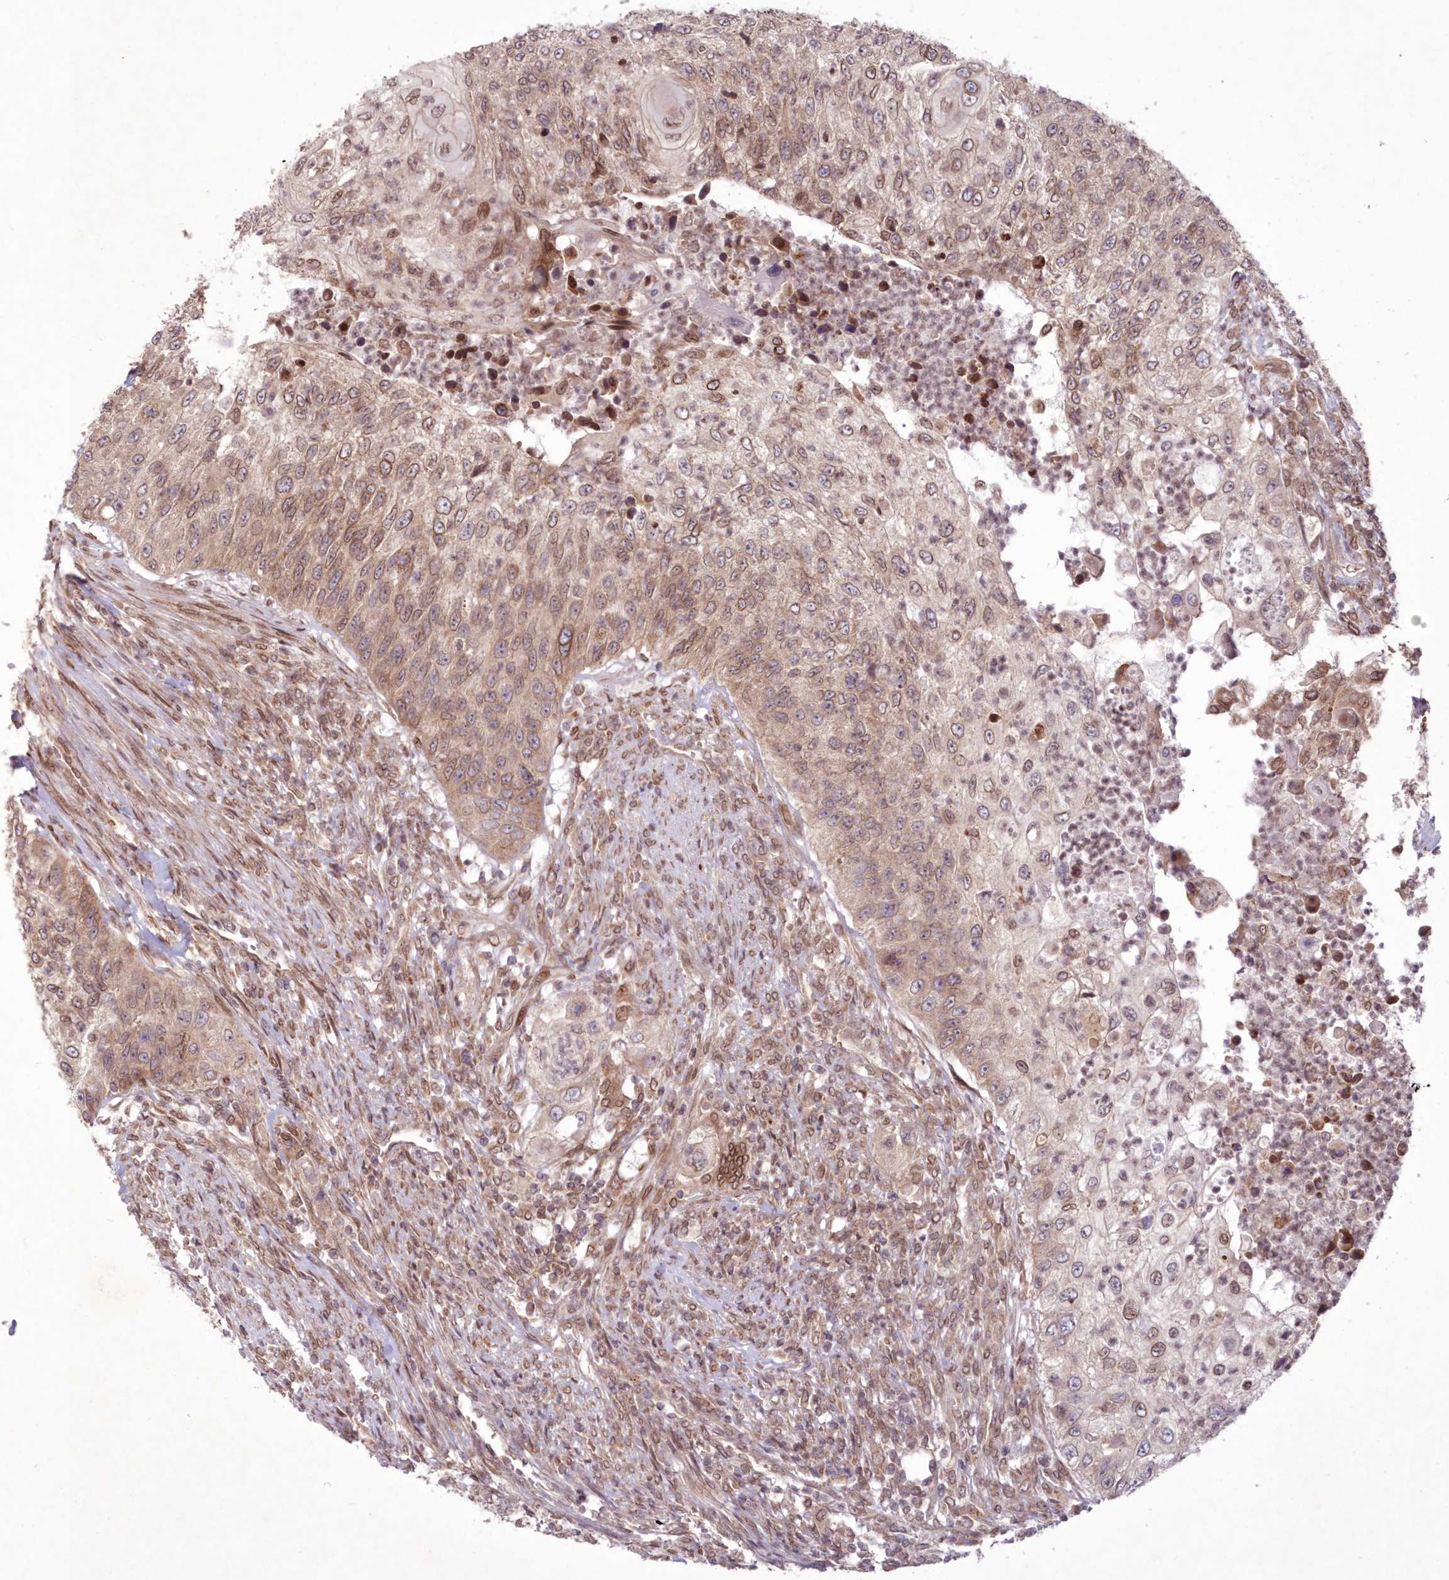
{"staining": {"intensity": "weak", "quantity": "25%-75%", "location": "cytoplasmic/membranous,nuclear"}, "tissue": "urothelial cancer", "cell_type": "Tumor cells", "image_type": "cancer", "snomed": [{"axis": "morphology", "description": "Urothelial carcinoma, High grade"}, {"axis": "topography", "description": "Urinary bladder"}], "caption": "A high-resolution histopathology image shows immunohistochemistry staining of urothelial cancer, which shows weak cytoplasmic/membranous and nuclear positivity in about 25%-75% of tumor cells.", "gene": "DNAJC27", "patient": {"sex": "female", "age": 60}}